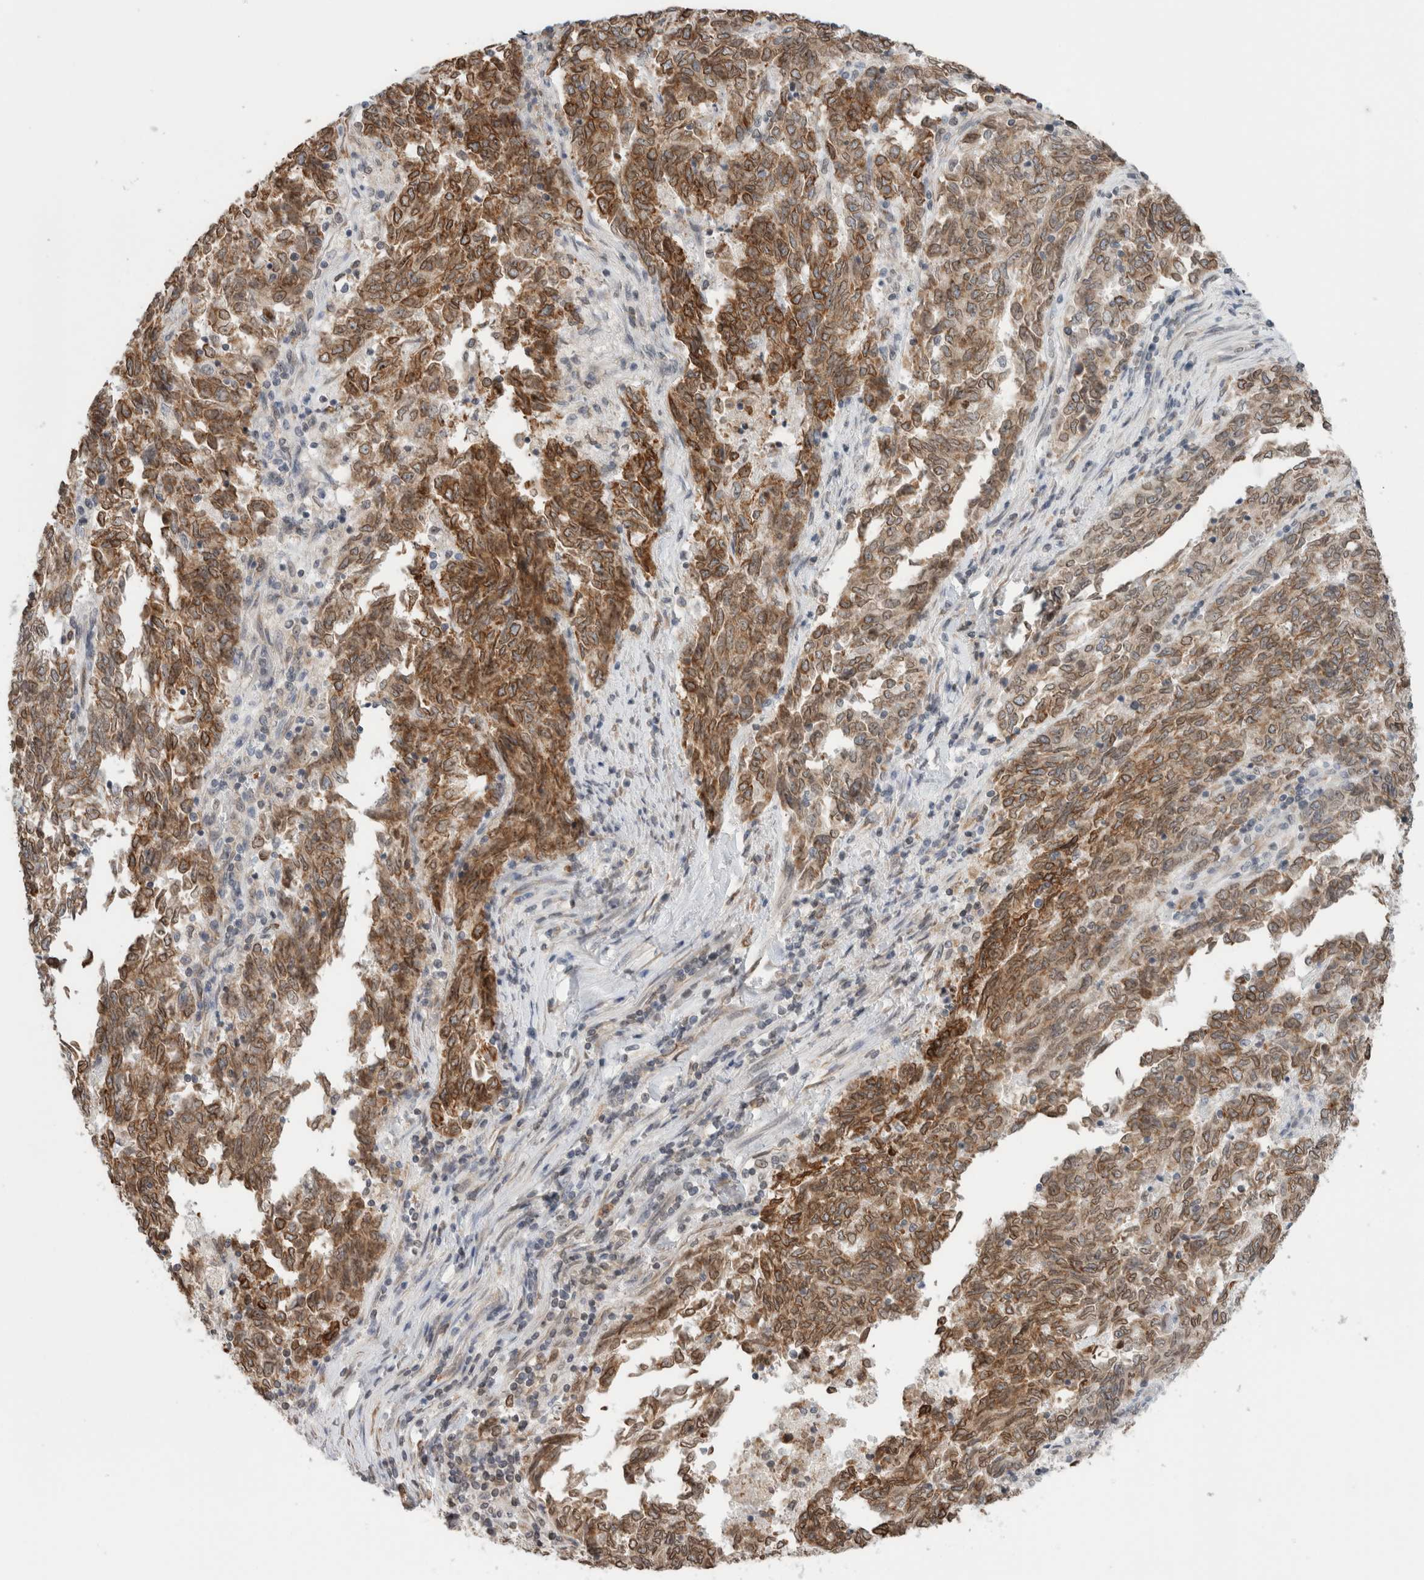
{"staining": {"intensity": "moderate", "quantity": ">75%", "location": "cytoplasmic/membranous,nuclear"}, "tissue": "endometrial cancer", "cell_type": "Tumor cells", "image_type": "cancer", "snomed": [{"axis": "morphology", "description": "Adenocarcinoma, NOS"}, {"axis": "topography", "description": "Endometrium"}], "caption": "A high-resolution histopathology image shows immunohistochemistry (IHC) staining of adenocarcinoma (endometrial), which displays moderate cytoplasmic/membranous and nuclear positivity in about >75% of tumor cells. Nuclei are stained in blue.", "gene": "RBMX2", "patient": {"sex": "female", "age": 80}}